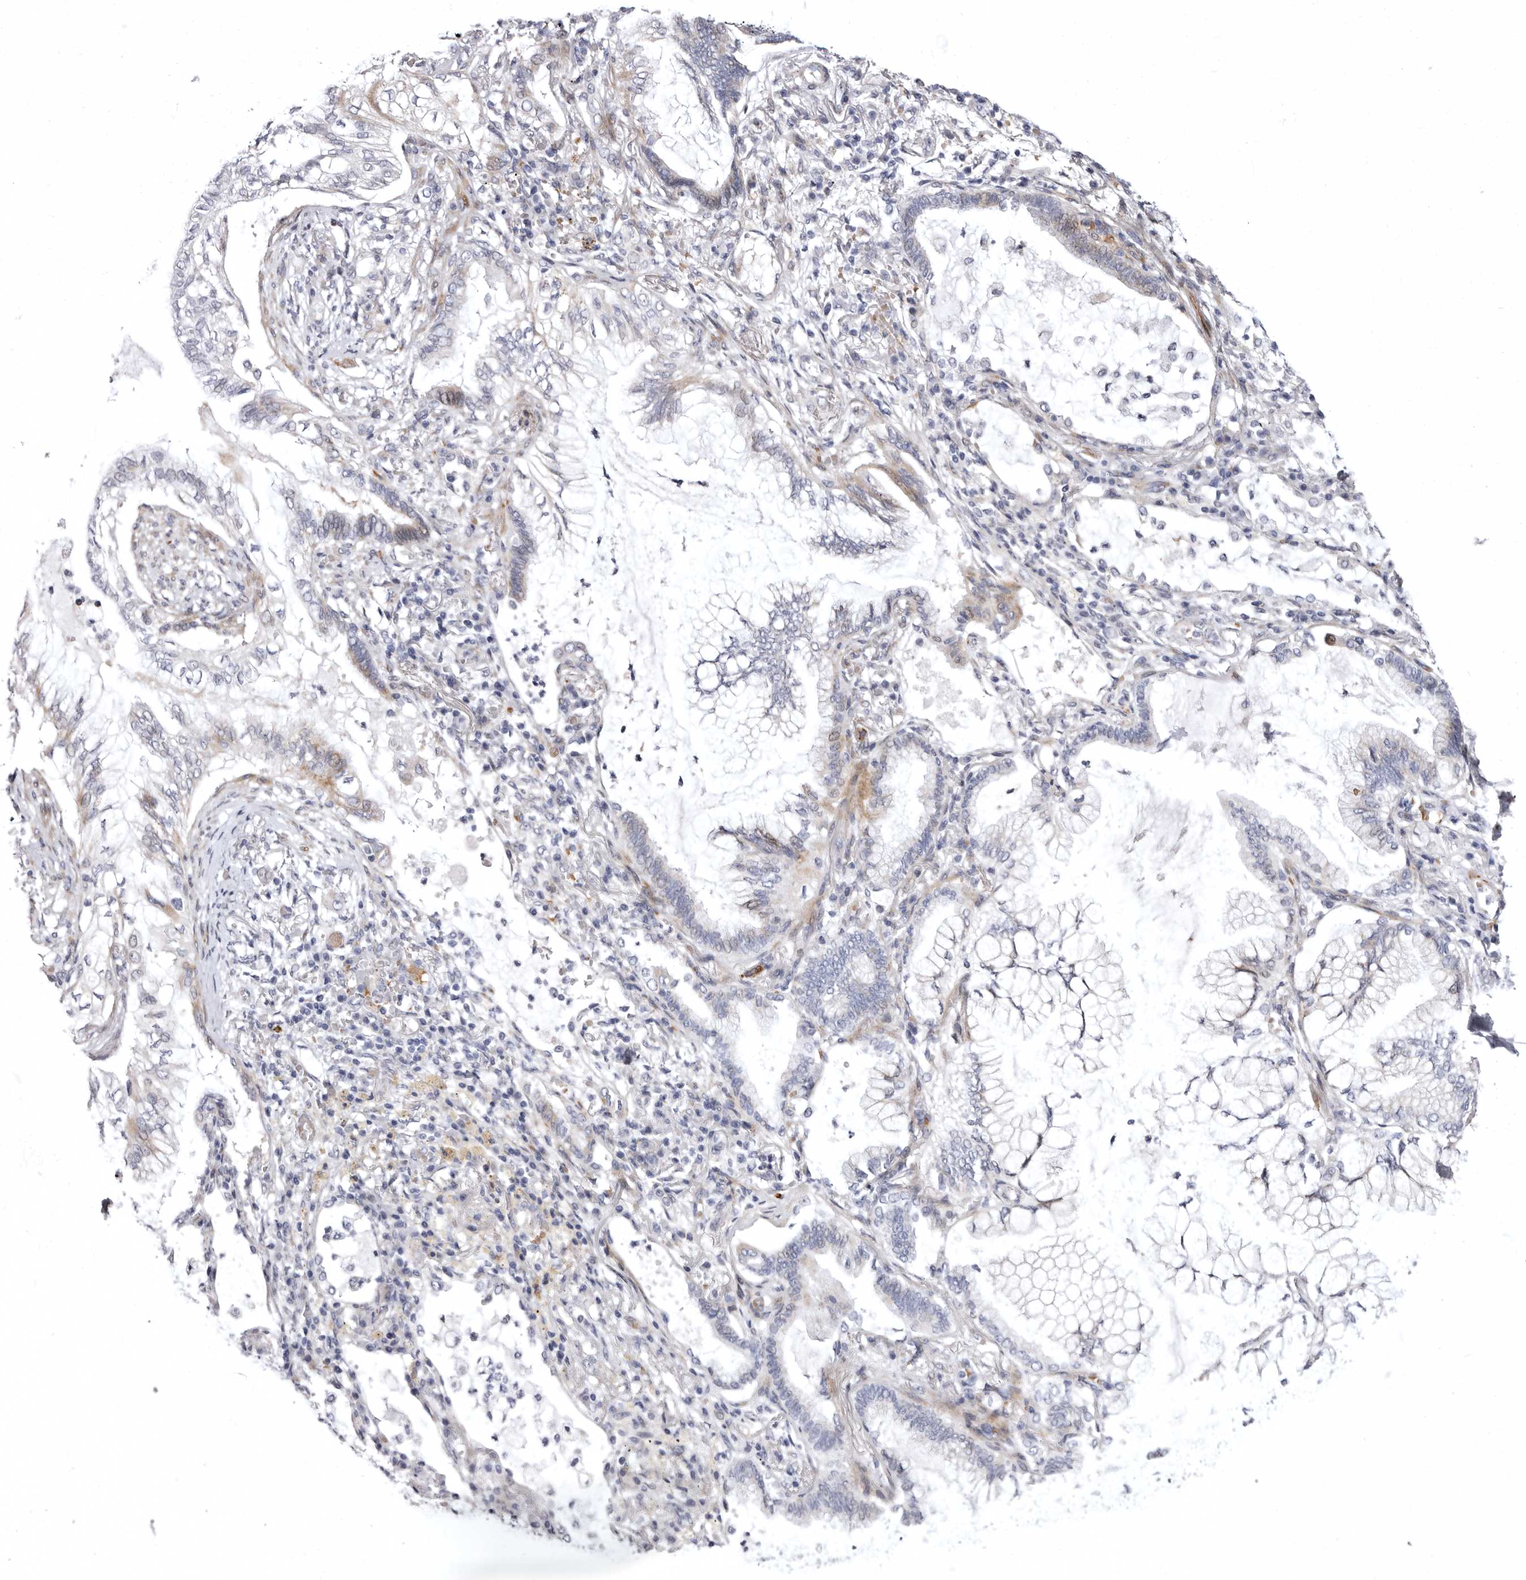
{"staining": {"intensity": "negative", "quantity": "none", "location": "none"}, "tissue": "lung cancer", "cell_type": "Tumor cells", "image_type": "cancer", "snomed": [{"axis": "morphology", "description": "Adenocarcinoma, NOS"}, {"axis": "topography", "description": "Lung"}], "caption": "An IHC micrograph of lung cancer is shown. There is no staining in tumor cells of lung cancer.", "gene": "AIDA", "patient": {"sex": "female", "age": 70}}